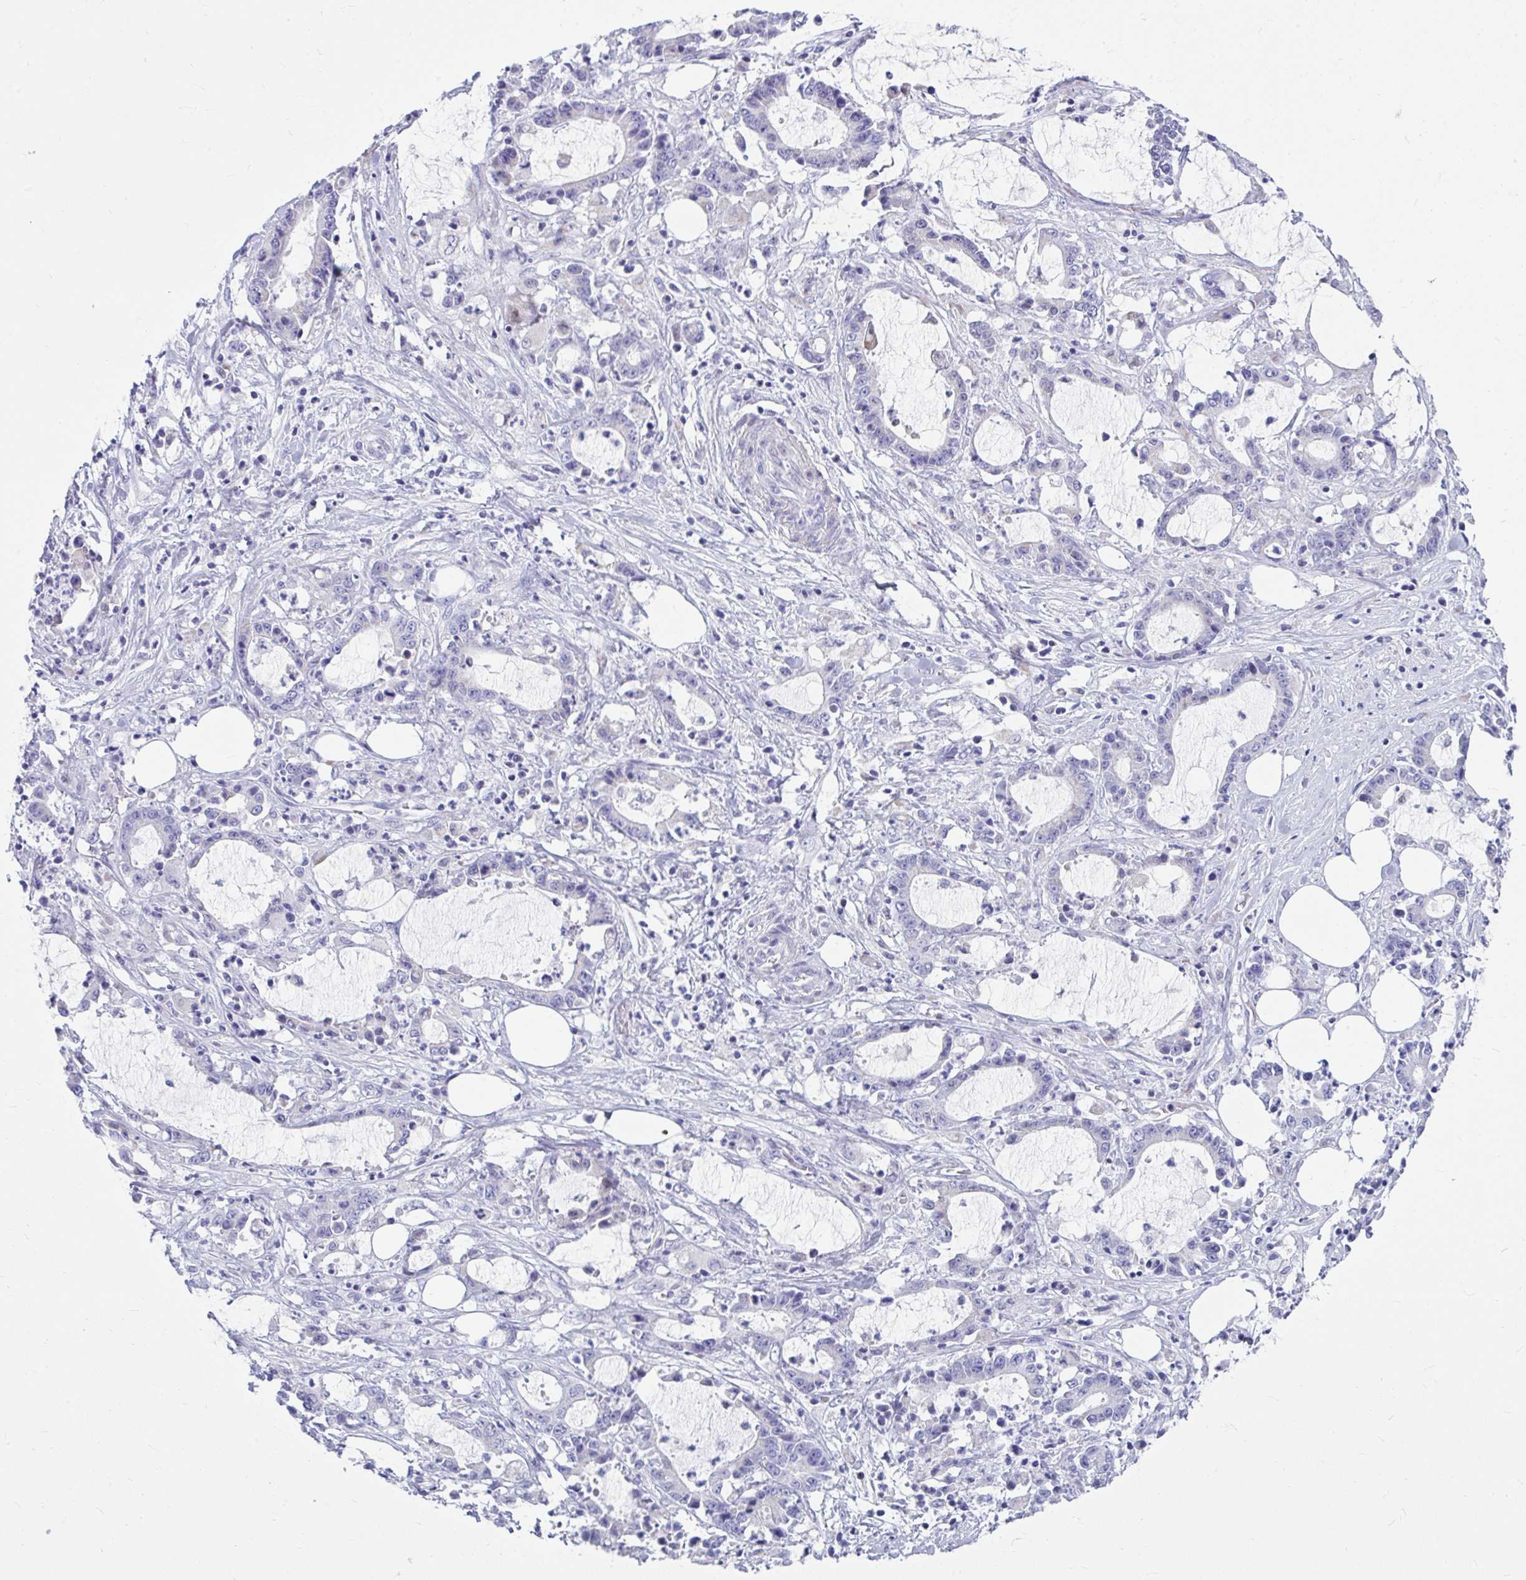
{"staining": {"intensity": "negative", "quantity": "none", "location": "none"}, "tissue": "stomach cancer", "cell_type": "Tumor cells", "image_type": "cancer", "snomed": [{"axis": "morphology", "description": "Adenocarcinoma, NOS"}, {"axis": "topography", "description": "Stomach, upper"}], "caption": "Micrograph shows no protein positivity in tumor cells of adenocarcinoma (stomach) tissue. Brightfield microscopy of immunohistochemistry (IHC) stained with DAB (3,3'-diaminobenzidine) (brown) and hematoxylin (blue), captured at high magnification.", "gene": "ISL1", "patient": {"sex": "male", "age": 68}}